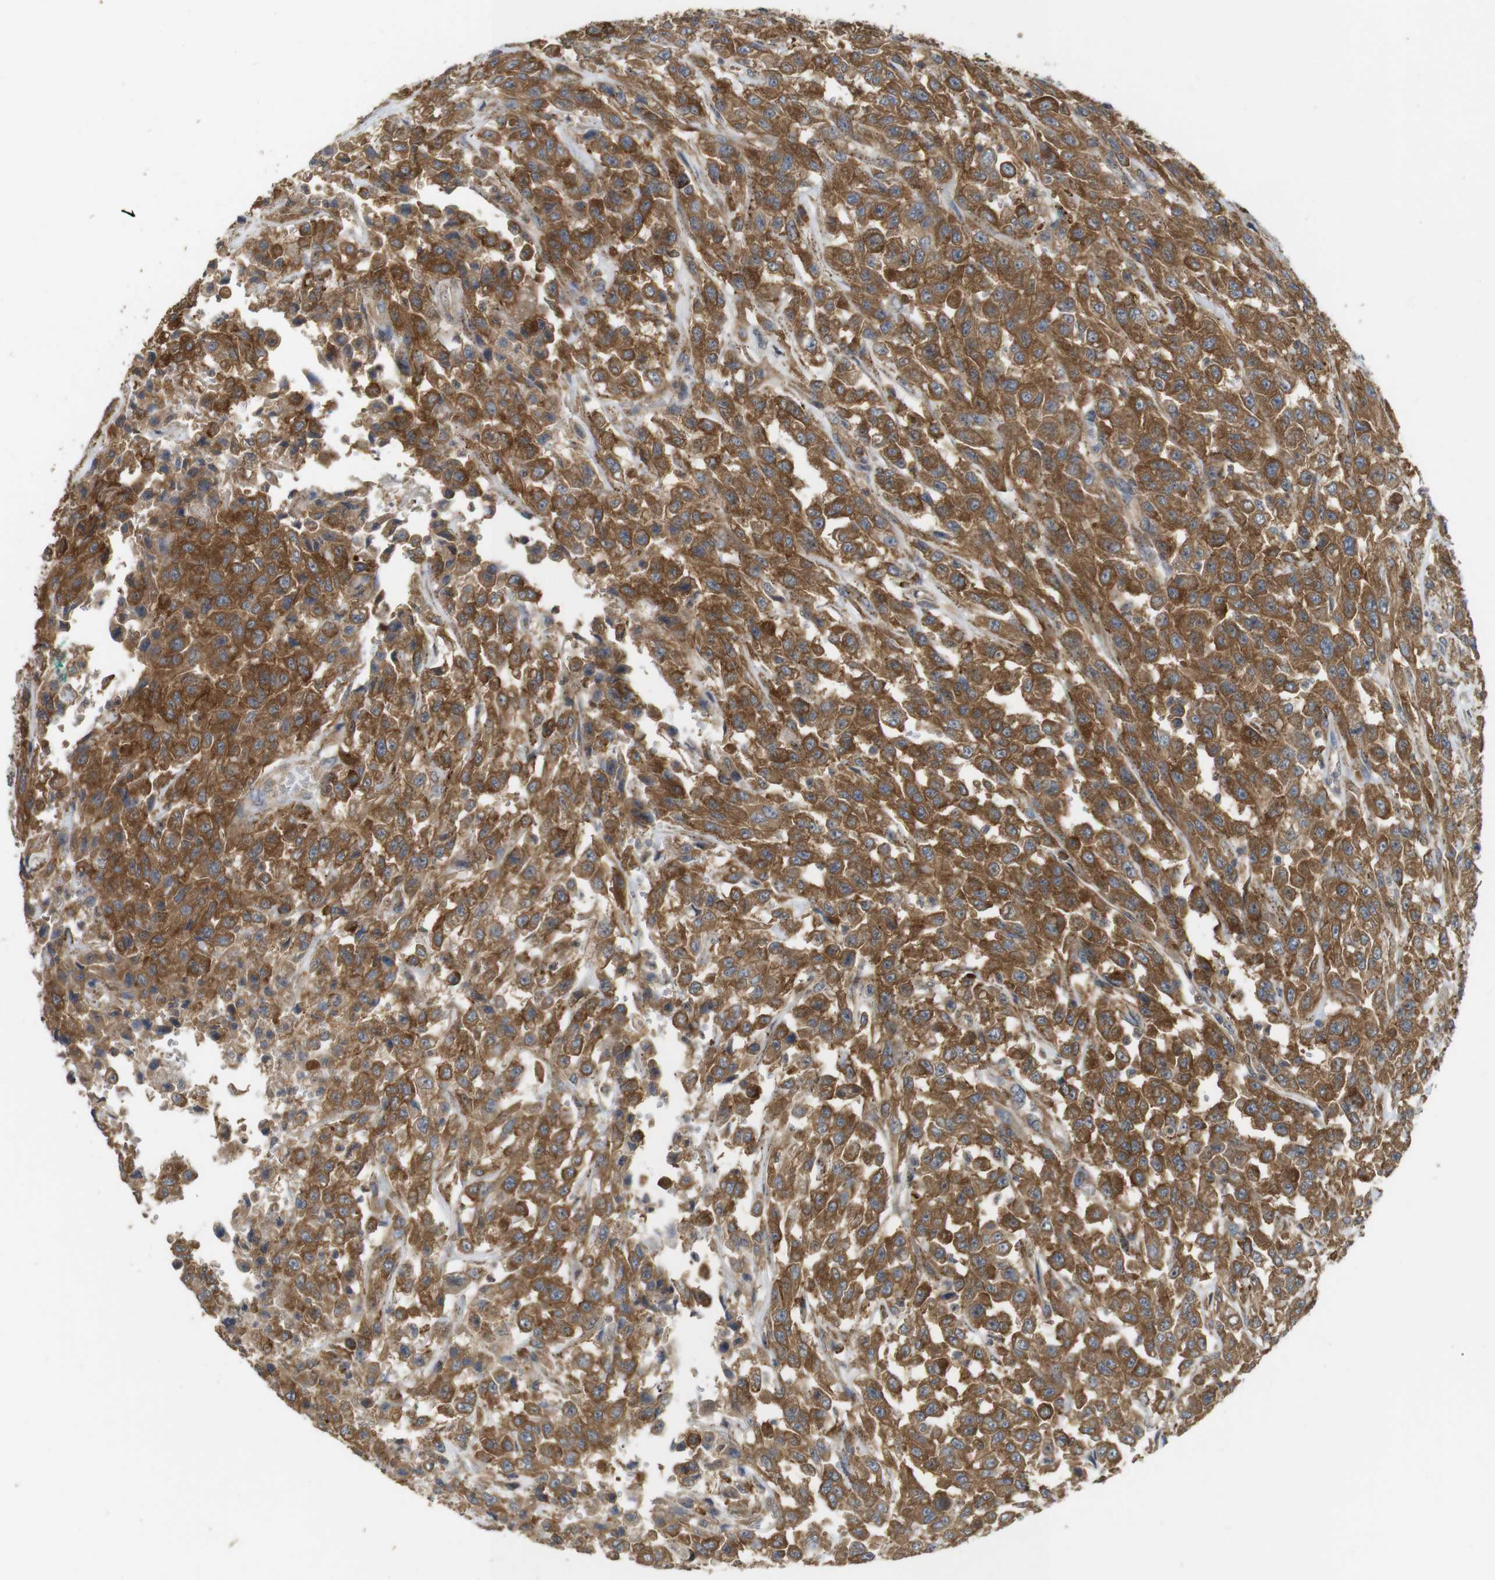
{"staining": {"intensity": "moderate", "quantity": ">75%", "location": "cytoplasmic/membranous"}, "tissue": "urothelial cancer", "cell_type": "Tumor cells", "image_type": "cancer", "snomed": [{"axis": "morphology", "description": "Urothelial carcinoma, High grade"}, {"axis": "topography", "description": "Urinary bladder"}], "caption": "An immunohistochemistry micrograph of neoplastic tissue is shown. Protein staining in brown labels moderate cytoplasmic/membranous positivity in high-grade urothelial carcinoma within tumor cells.", "gene": "KSR1", "patient": {"sex": "male", "age": 46}}